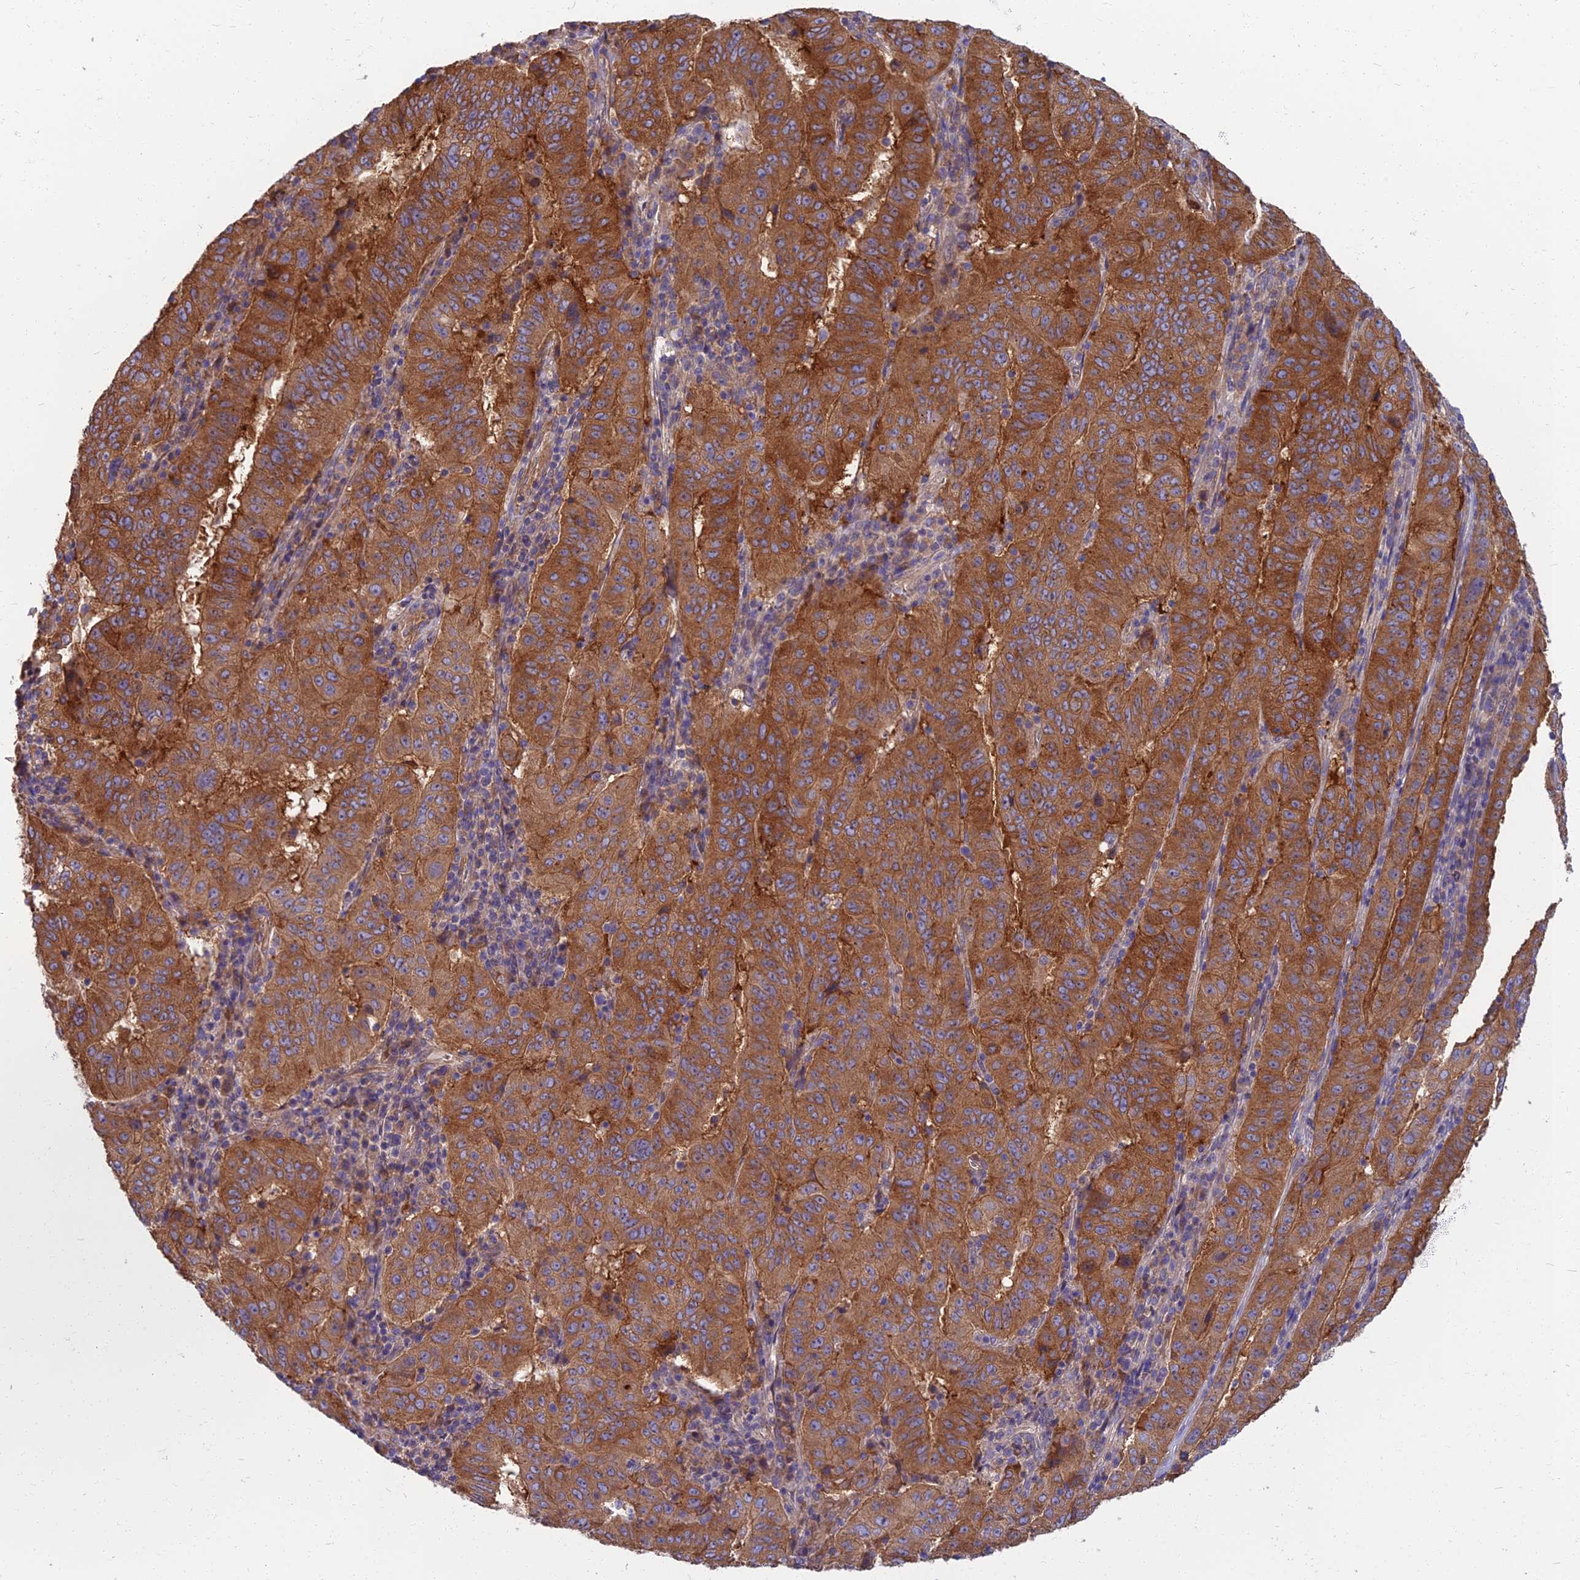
{"staining": {"intensity": "strong", "quantity": ">75%", "location": "cytoplasmic/membranous"}, "tissue": "pancreatic cancer", "cell_type": "Tumor cells", "image_type": "cancer", "snomed": [{"axis": "morphology", "description": "Adenocarcinoma, NOS"}, {"axis": "topography", "description": "Pancreas"}], "caption": "Adenocarcinoma (pancreatic) stained for a protein (brown) displays strong cytoplasmic/membranous positive staining in about >75% of tumor cells.", "gene": "WDR24", "patient": {"sex": "male", "age": 63}}